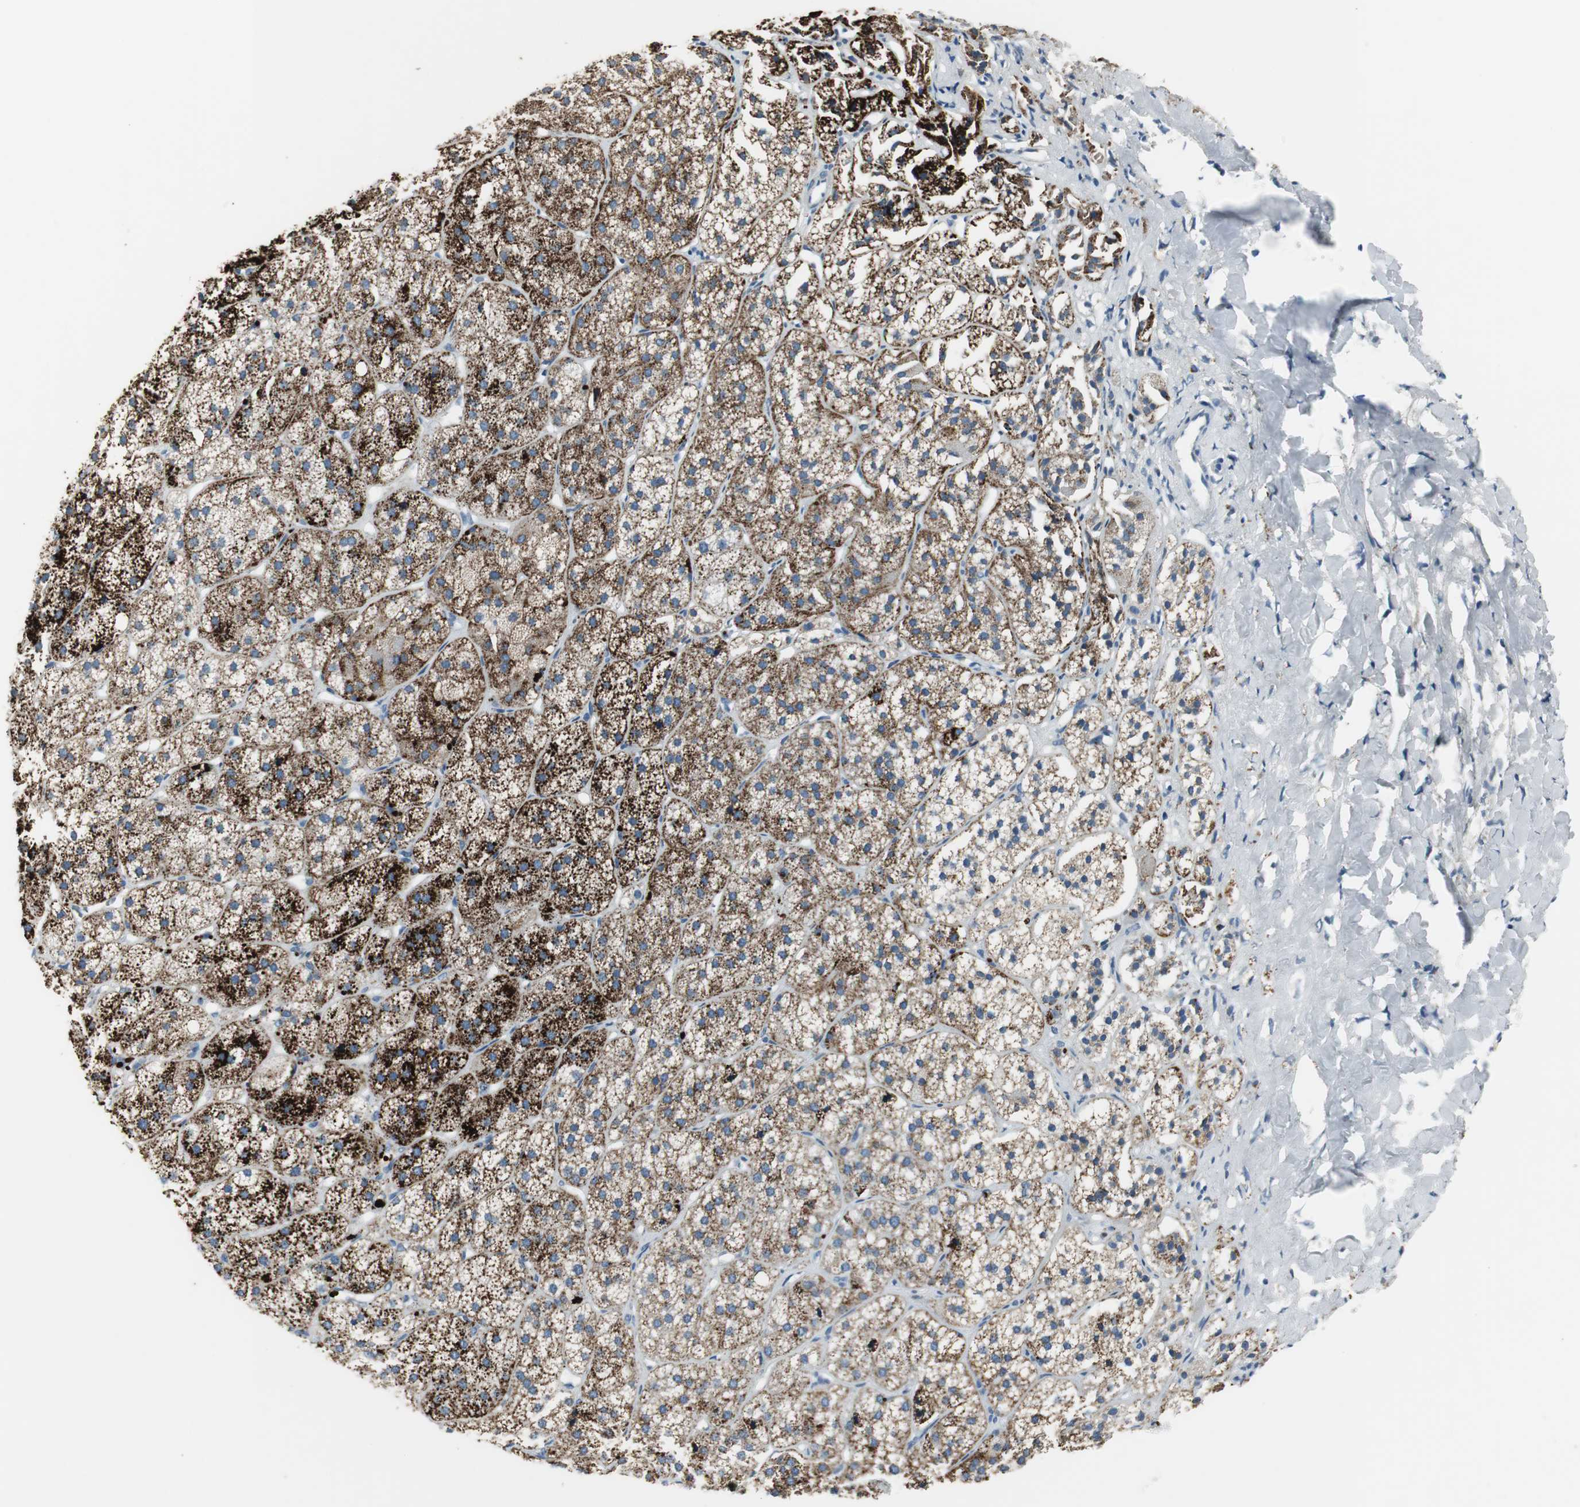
{"staining": {"intensity": "strong", "quantity": ">75%", "location": "cytoplasmic/membranous"}, "tissue": "adrenal gland", "cell_type": "Glandular cells", "image_type": "normal", "snomed": [{"axis": "morphology", "description": "Normal tissue, NOS"}, {"axis": "topography", "description": "Adrenal gland"}], "caption": "High-magnification brightfield microscopy of unremarkable adrenal gland stained with DAB (brown) and counterstained with hematoxylin (blue). glandular cells exhibit strong cytoplasmic/membranous staining is identified in about>75% of cells.", "gene": "NCK1", "patient": {"sex": "female", "age": 71}}